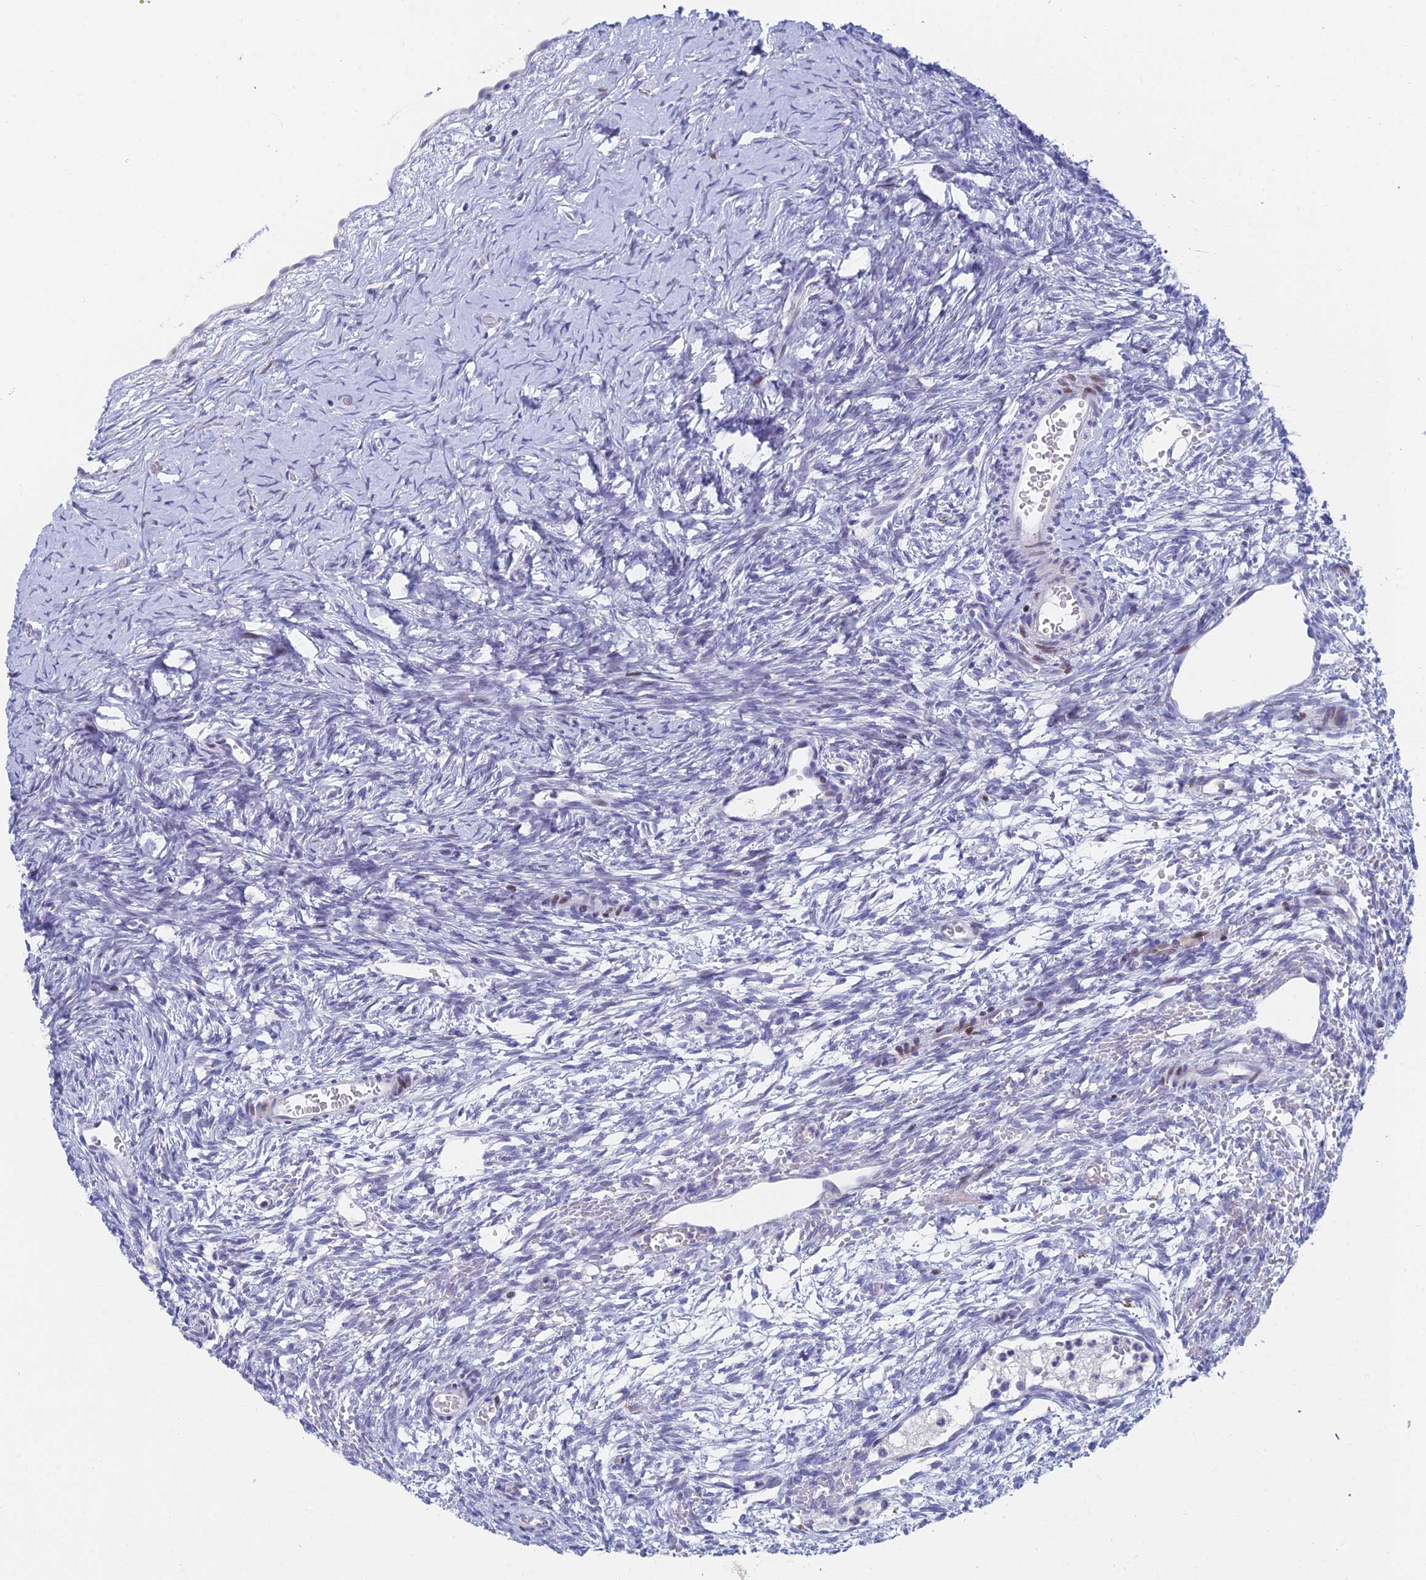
{"staining": {"intensity": "negative", "quantity": "none", "location": "none"}, "tissue": "ovary", "cell_type": "Ovarian stroma cells", "image_type": "normal", "snomed": [{"axis": "morphology", "description": "Normal tissue, NOS"}, {"axis": "topography", "description": "Ovary"}], "caption": "This is a photomicrograph of immunohistochemistry (IHC) staining of unremarkable ovary, which shows no staining in ovarian stroma cells. The staining is performed using DAB (3,3'-diaminobenzidine) brown chromogen with nuclei counter-stained in using hematoxylin.", "gene": "REXO5", "patient": {"sex": "female", "age": 39}}